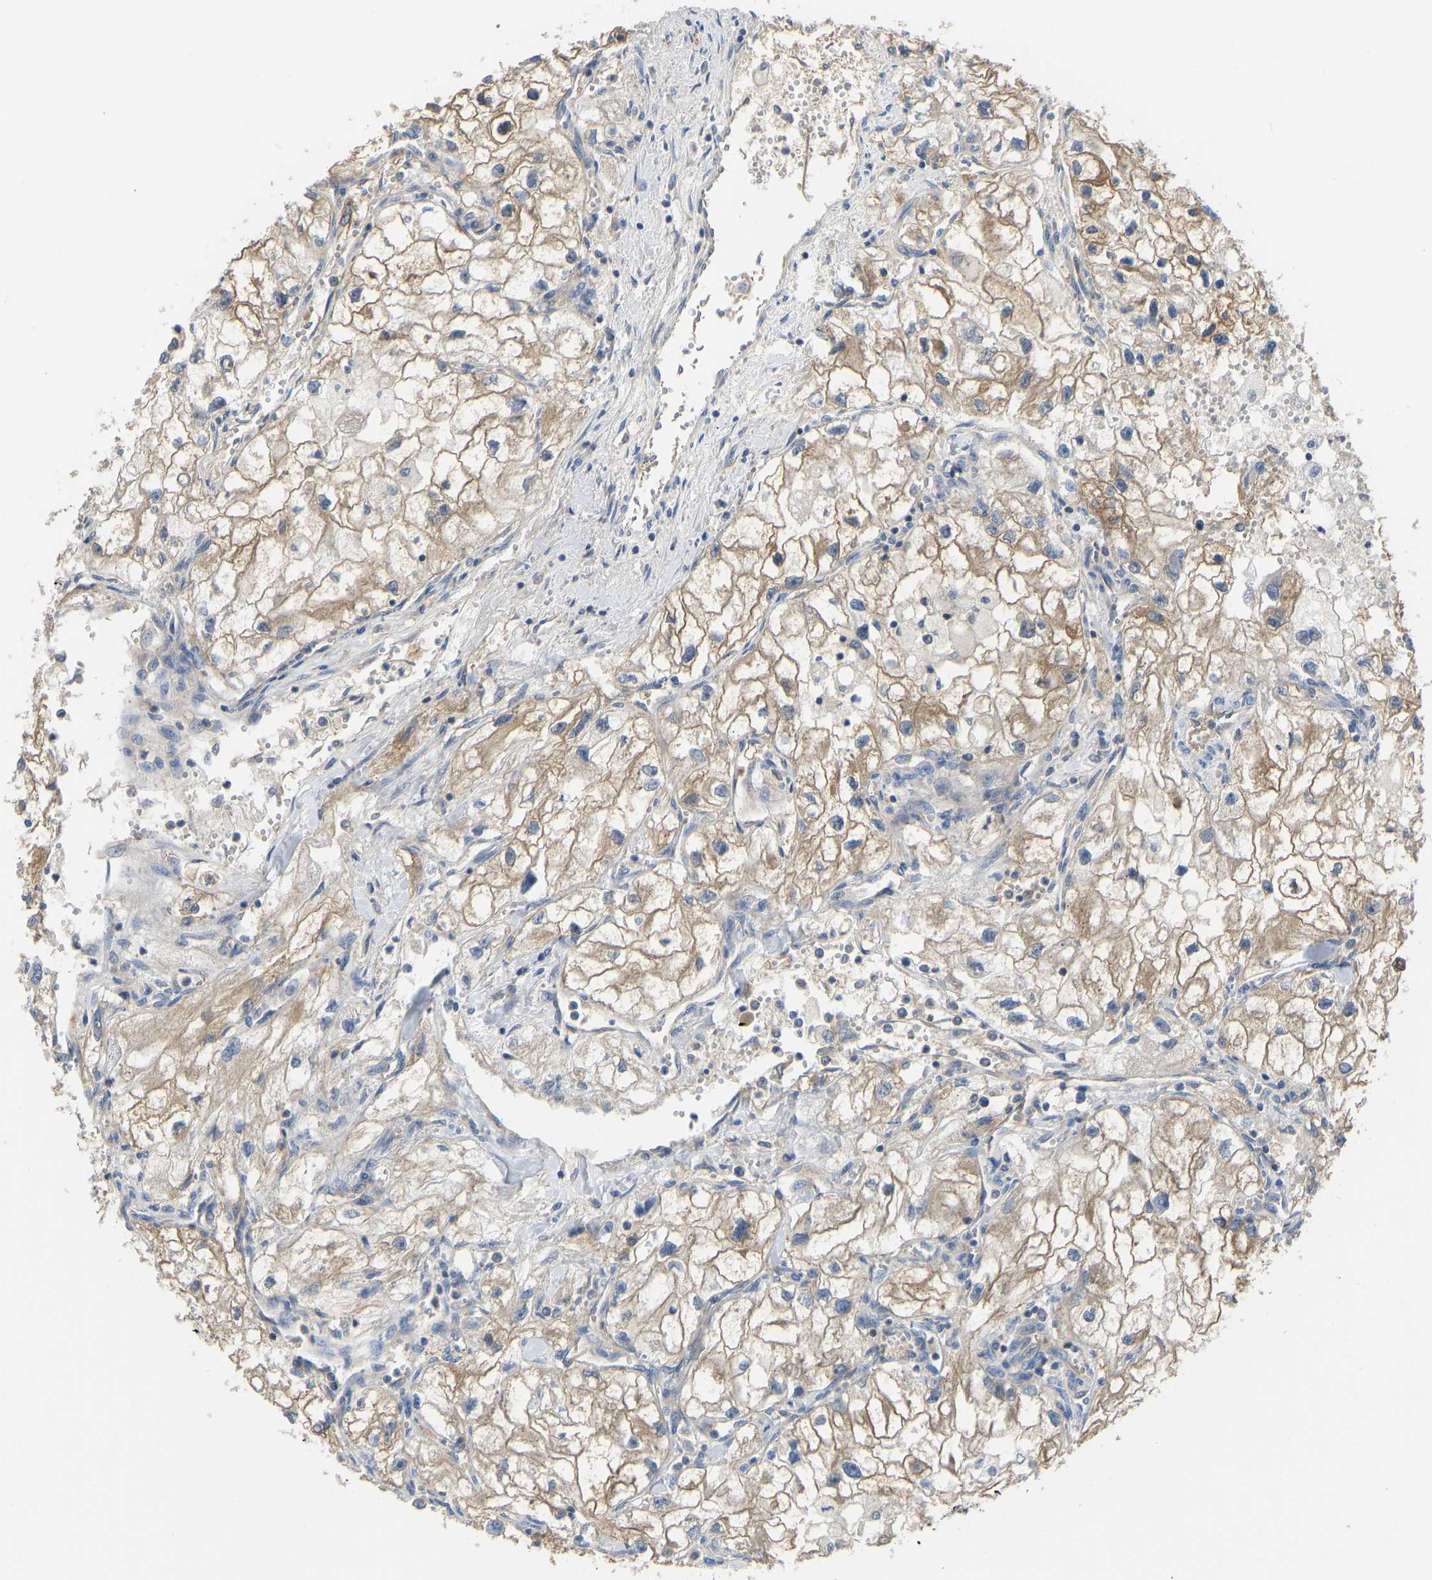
{"staining": {"intensity": "weak", "quantity": ">75%", "location": "cytoplasmic/membranous"}, "tissue": "renal cancer", "cell_type": "Tumor cells", "image_type": "cancer", "snomed": [{"axis": "morphology", "description": "Adenocarcinoma, NOS"}, {"axis": "topography", "description": "Kidney"}], "caption": "Weak cytoplasmic/membranous expression for a protein is identified in about >75% of tumor cells of renal cancer using IHC.", "gene": "PPP3CA", "patient": {"sex": "female", "age": 70}}